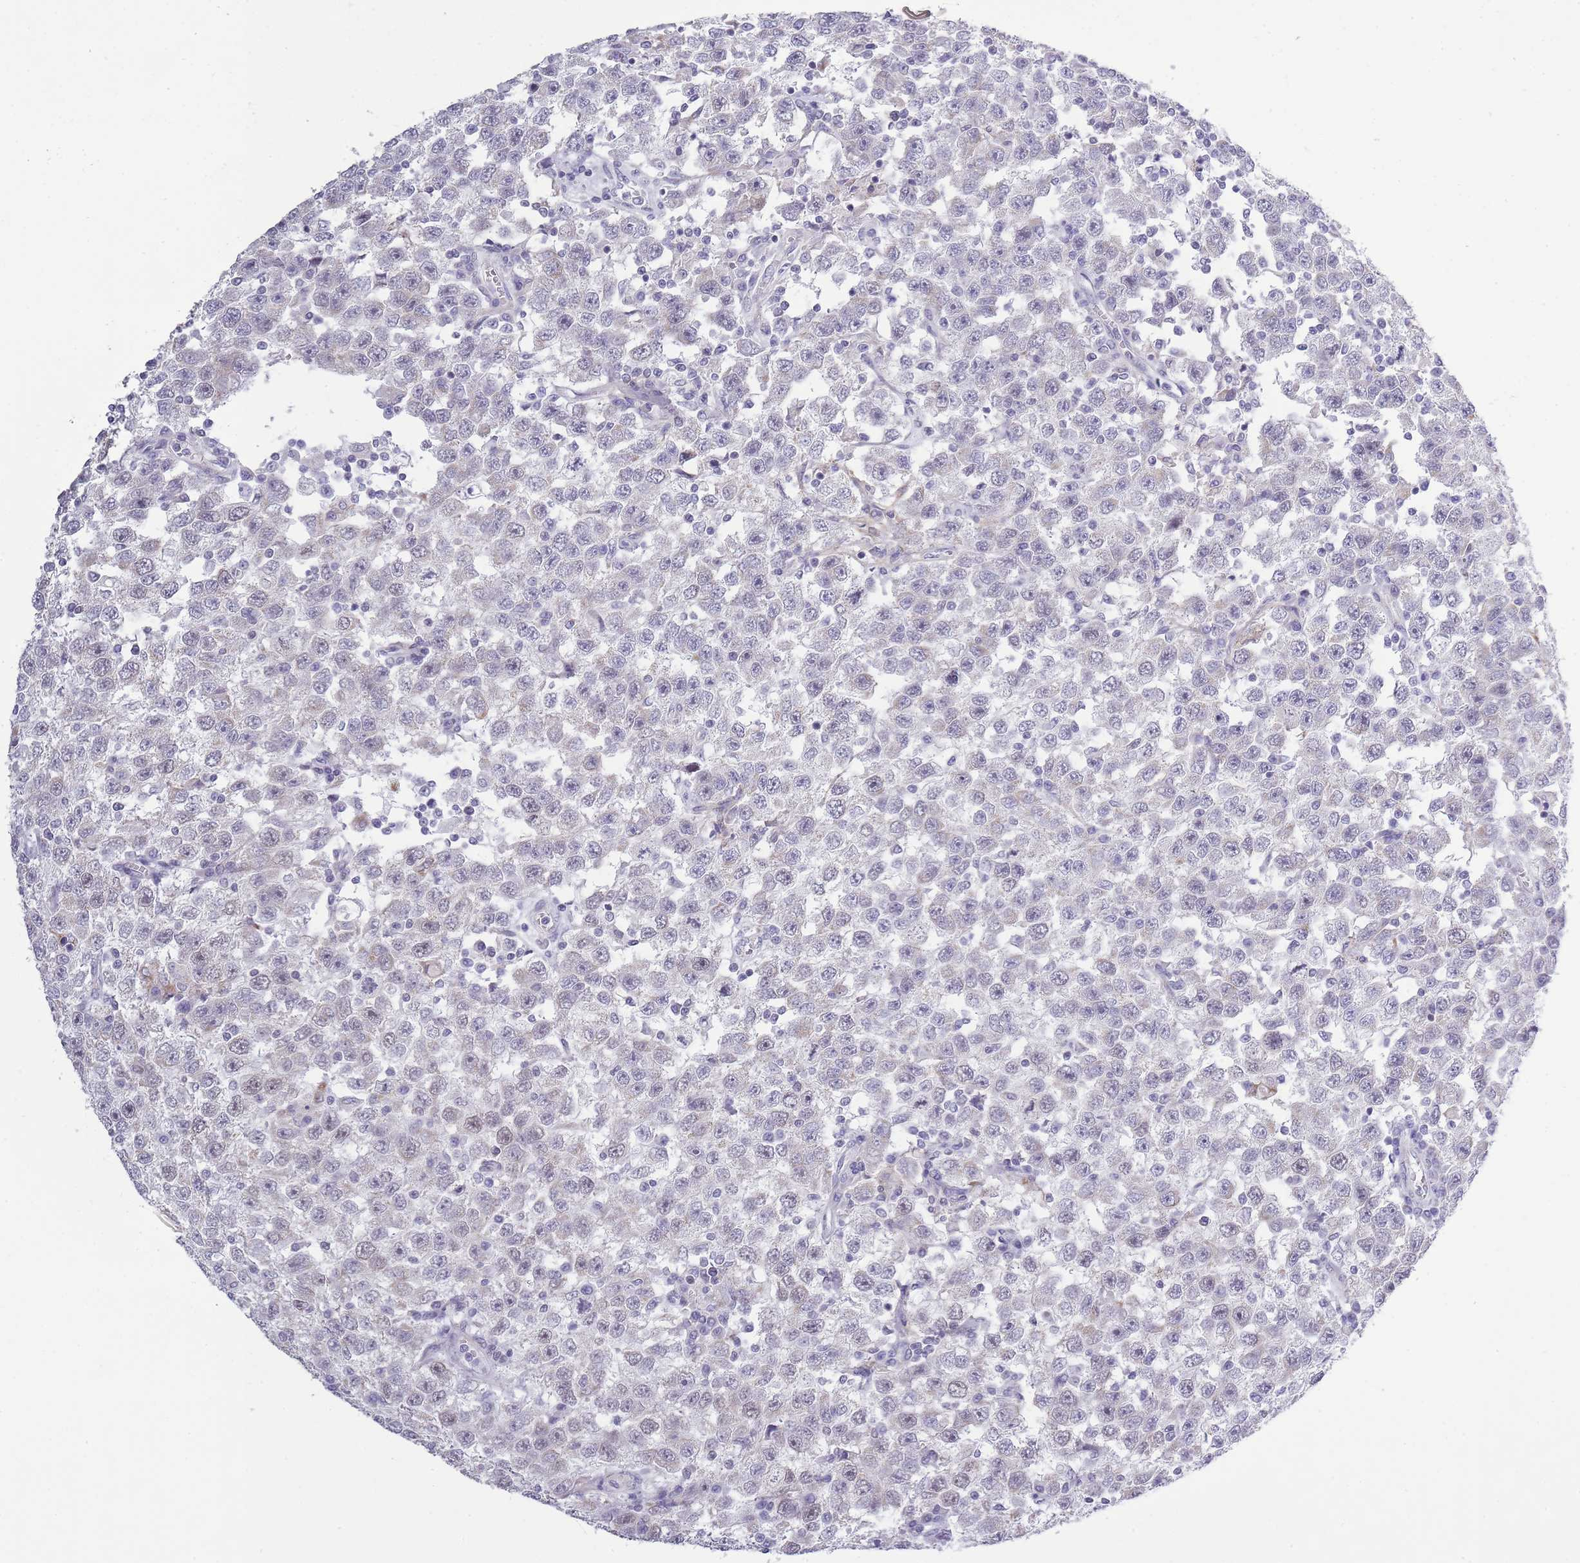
{"staining": {"intensity": "negative", "quantity": "none", "location": "none"}, "tissue": "testis cancer", "cell_type": "Tumor cells", "image_type": "cancer", "snomed": [{"axis": "morphology", "description": "Seminoma, NOS"}, {"axis": "topography", "description": "Testis"}], "caption": "Protein analysis of testis cancer demonstrates no significant staining in tumor cells.", "gene": "ZBTB24", "patient": {"sex": "male", "age": 41}}